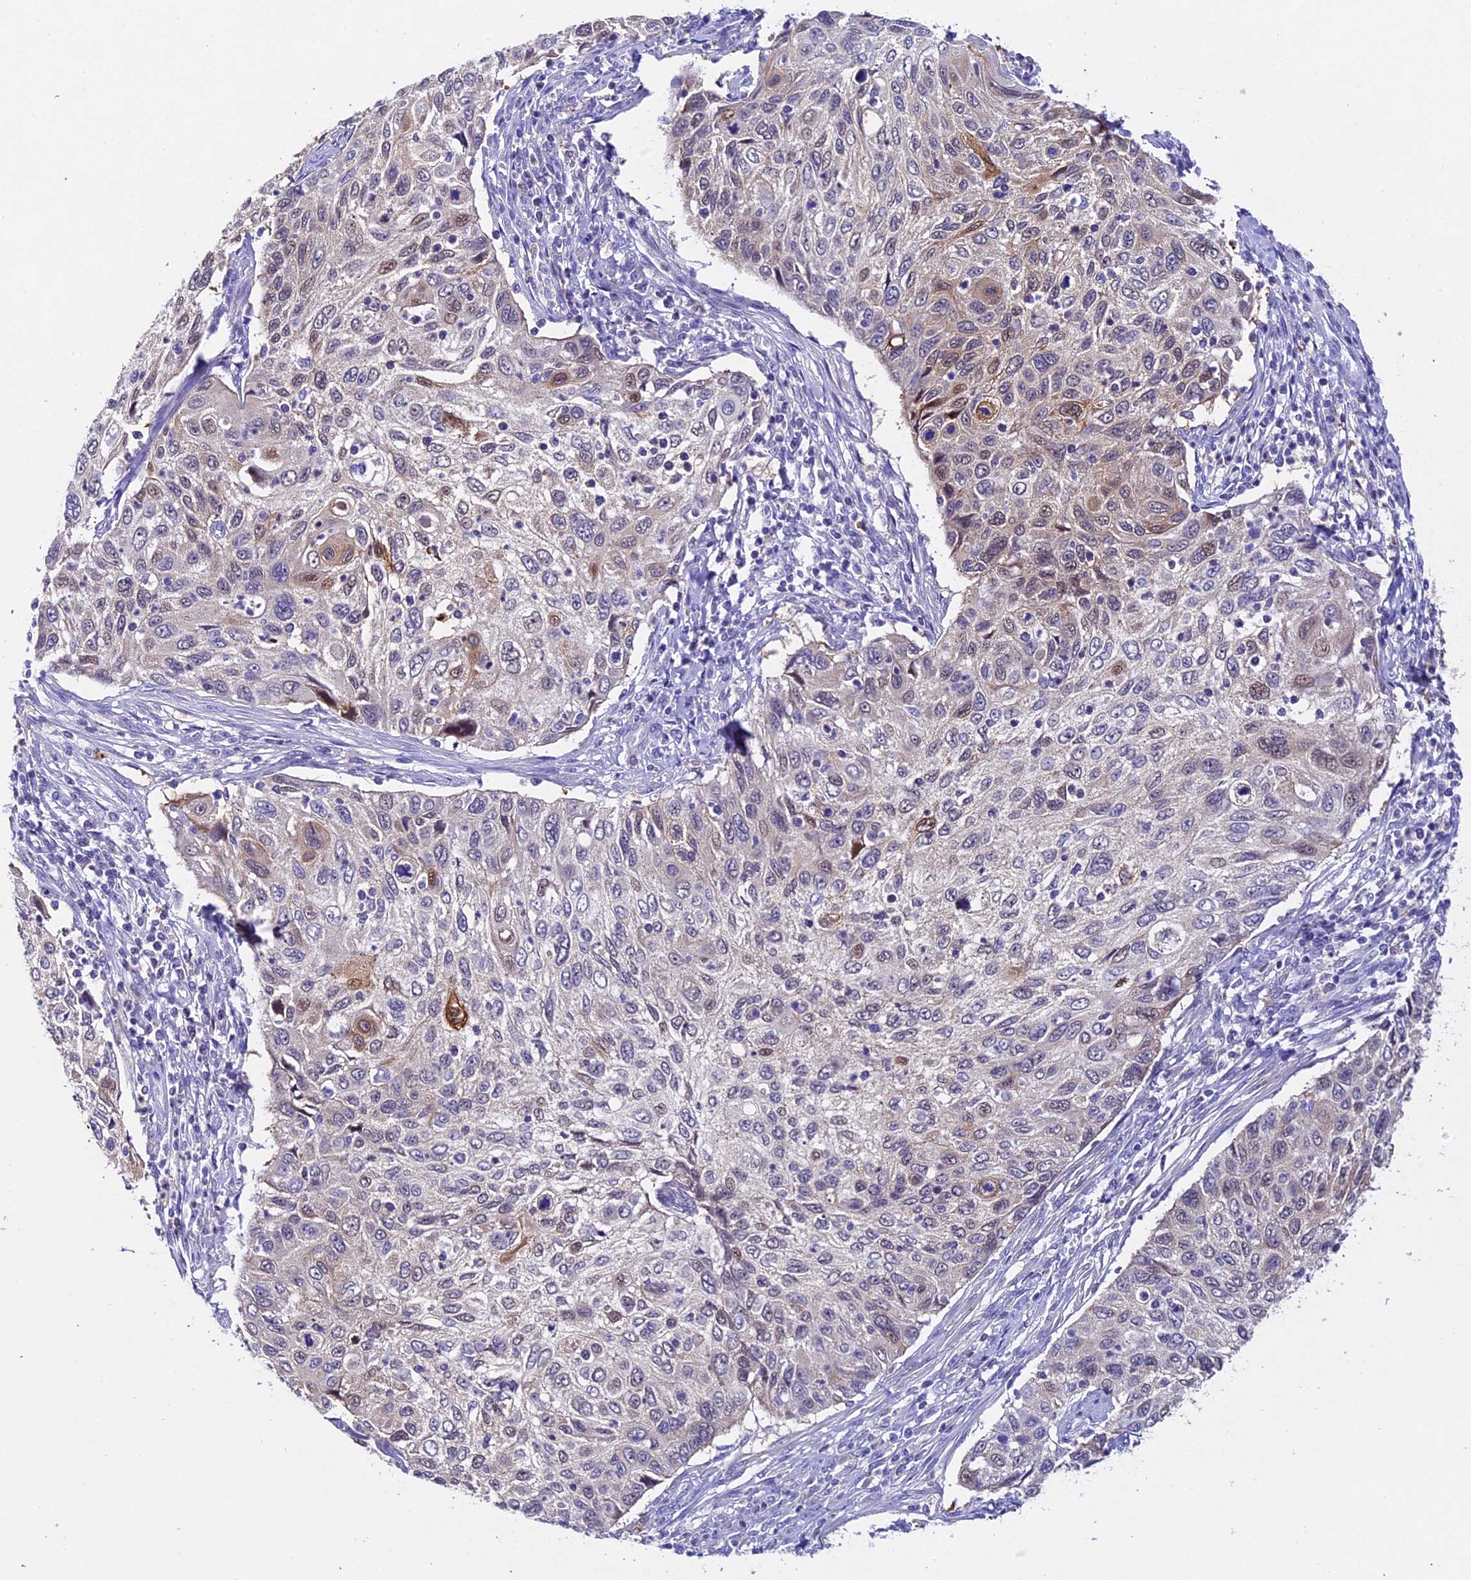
{"staining": {"intensity": "weak", "quantity": "<25%", "location": "cytoplasmic/membranous,nuclear"}, "tissue": "cervical cancer", "cell_type": "Tumor cells", "image_type": "cancer", "snomed": [{"axis": "morphology", "description": "Squamous cell carcinoma, NOS"}, {"axis": "topography", "description": "Cervix"}], "caption": "A high-resolution image shows immunohistochemistry (IHC) staining of squamous cell carcinoma (cervical), which displays no significant staining in tumor cells. The staining was performed using DAB (3,3'-diaminobenzidine) to visualize the protein expression in brown, while the nuclei were stained in blue with hematoxylin (Magnification: 20x).", "gene": "TGDS", "patient": {"sex": "female", "age": 70}}